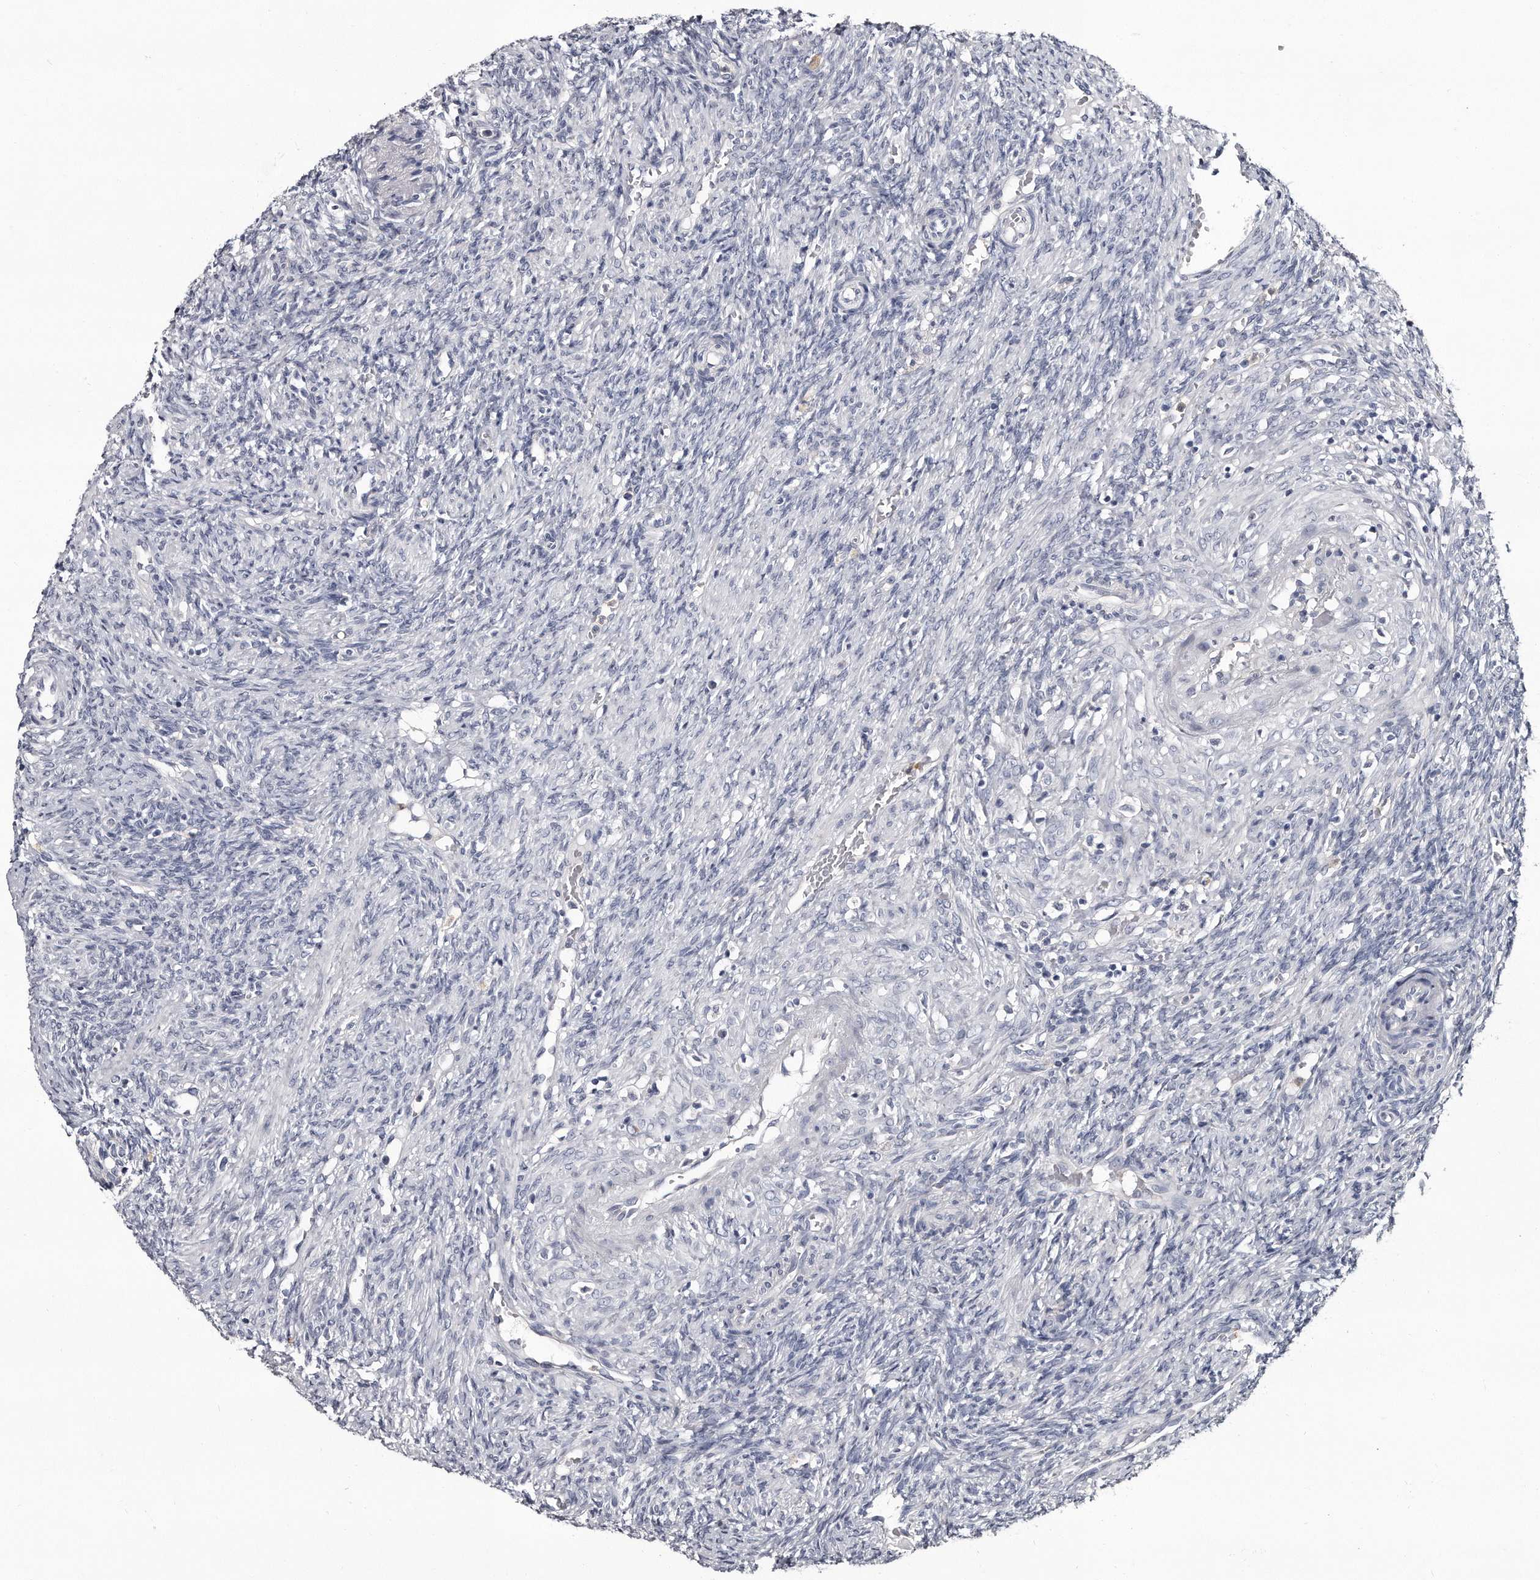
{"staining": {"intensity": "negative", "quantity": "none", "location": "none"}, "tissue": "ovary", "cell_type": "Ovarian stroma cells", "image_type": "normal", "snomed": [{"axis": "morphology", "description": "Normal tissue, NOS"}, {"axis": "topography", "description": "Ovary"}], "caption": "Human ovary stained for a protein using immunohistochemistry (IHC) displays no positivity in ovarian stroma cells.", "gene": "GAPVD1", "patient": {"sex": "female", "age": 41}}